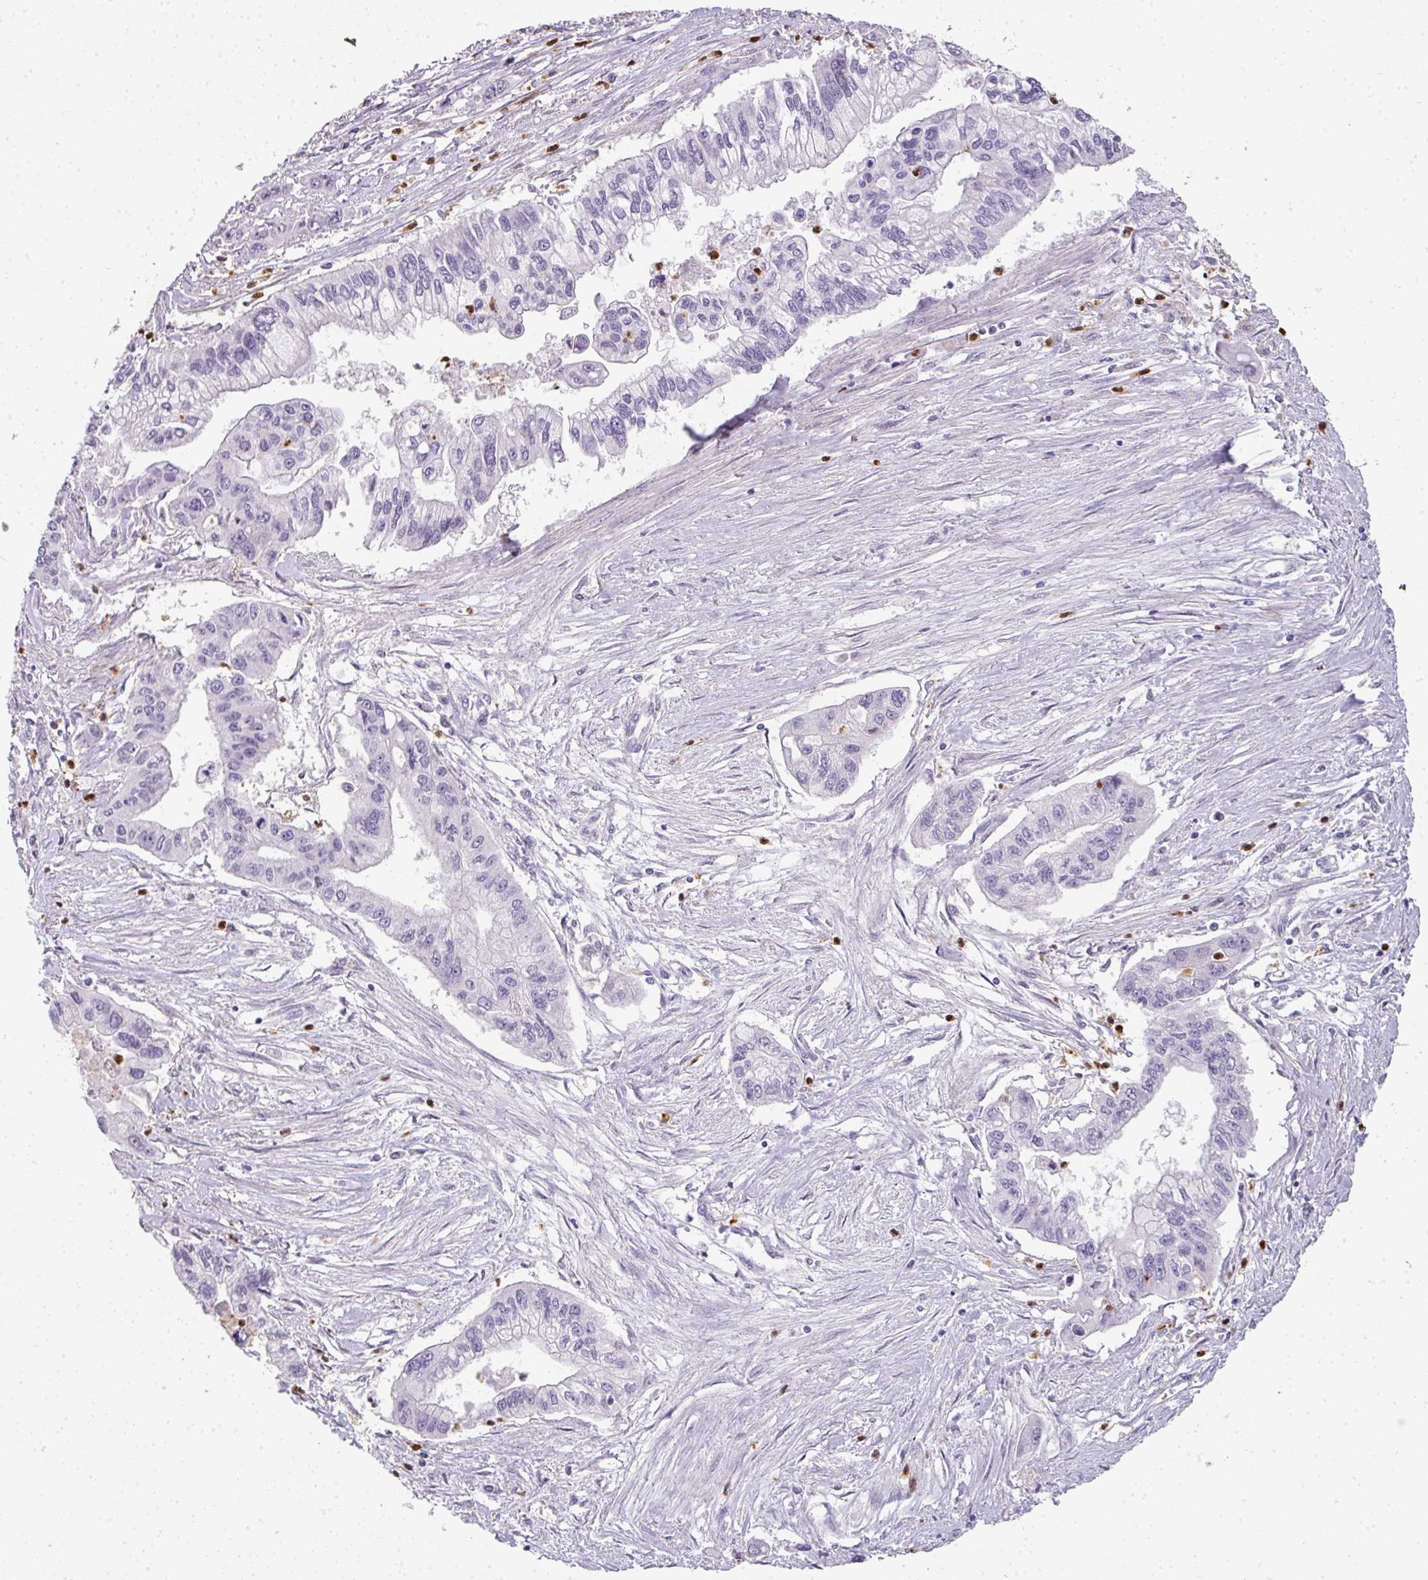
{"staining": {"intensity": "negative", "quantity": "none", "location": "none"}, "tissue": "pancreatic cancer", "cell_type": "Tumor cells", "image_type": "cancer", "snomed": [{"axis": "morphology", "description": "Adenocarcinoma, NOS"}, {"axis": "topography", "description": "Pancreas"}], "caption": "This is an IHC histopathology image of pancreatic cancer (adenocarcinoma). There is no staining in tumor cells.", "gene": "HHEX", "patient": {"sex": "male", "age": 62}}